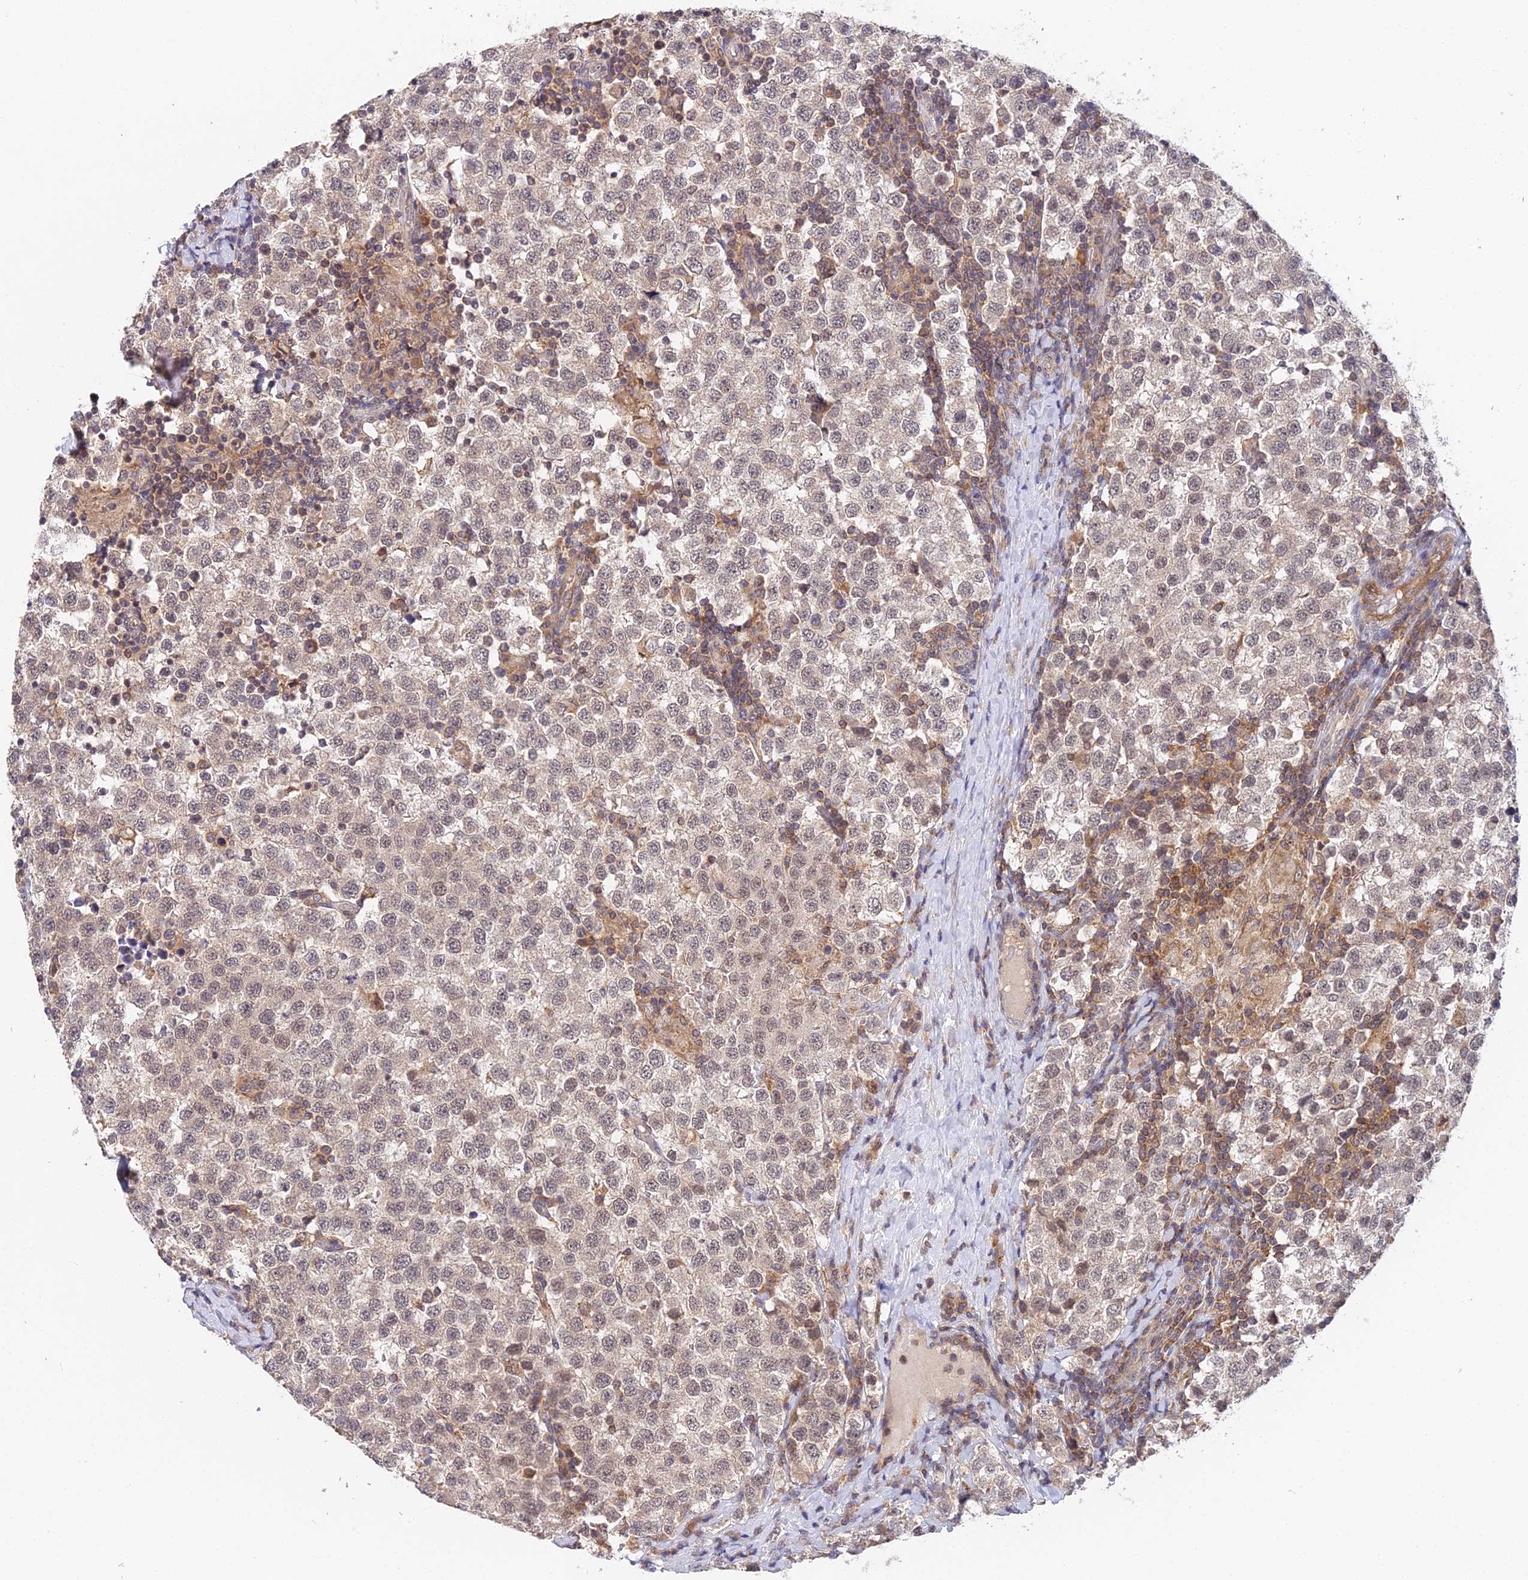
{"staining": {"intensity": "weak", "quantity": "<25%", "location": "cytoplasmic/membranous,nuclear"}, "tissue": "testis cancer", "cell_type": "Tumor cells", "image_type": "cancer", "snomed": [{"axis": "morphology", "description": "Seminoma, NOS"}, {"axis": "topography", "description": "Testis"}], "caption": "Immunohistochemistry photomicrograph of testis seminoma stained for a protein (brown), which reveals no positivity in tumor cells.", "gene": "TPRX1", "patient": {"sex": "male", "age": 34}}